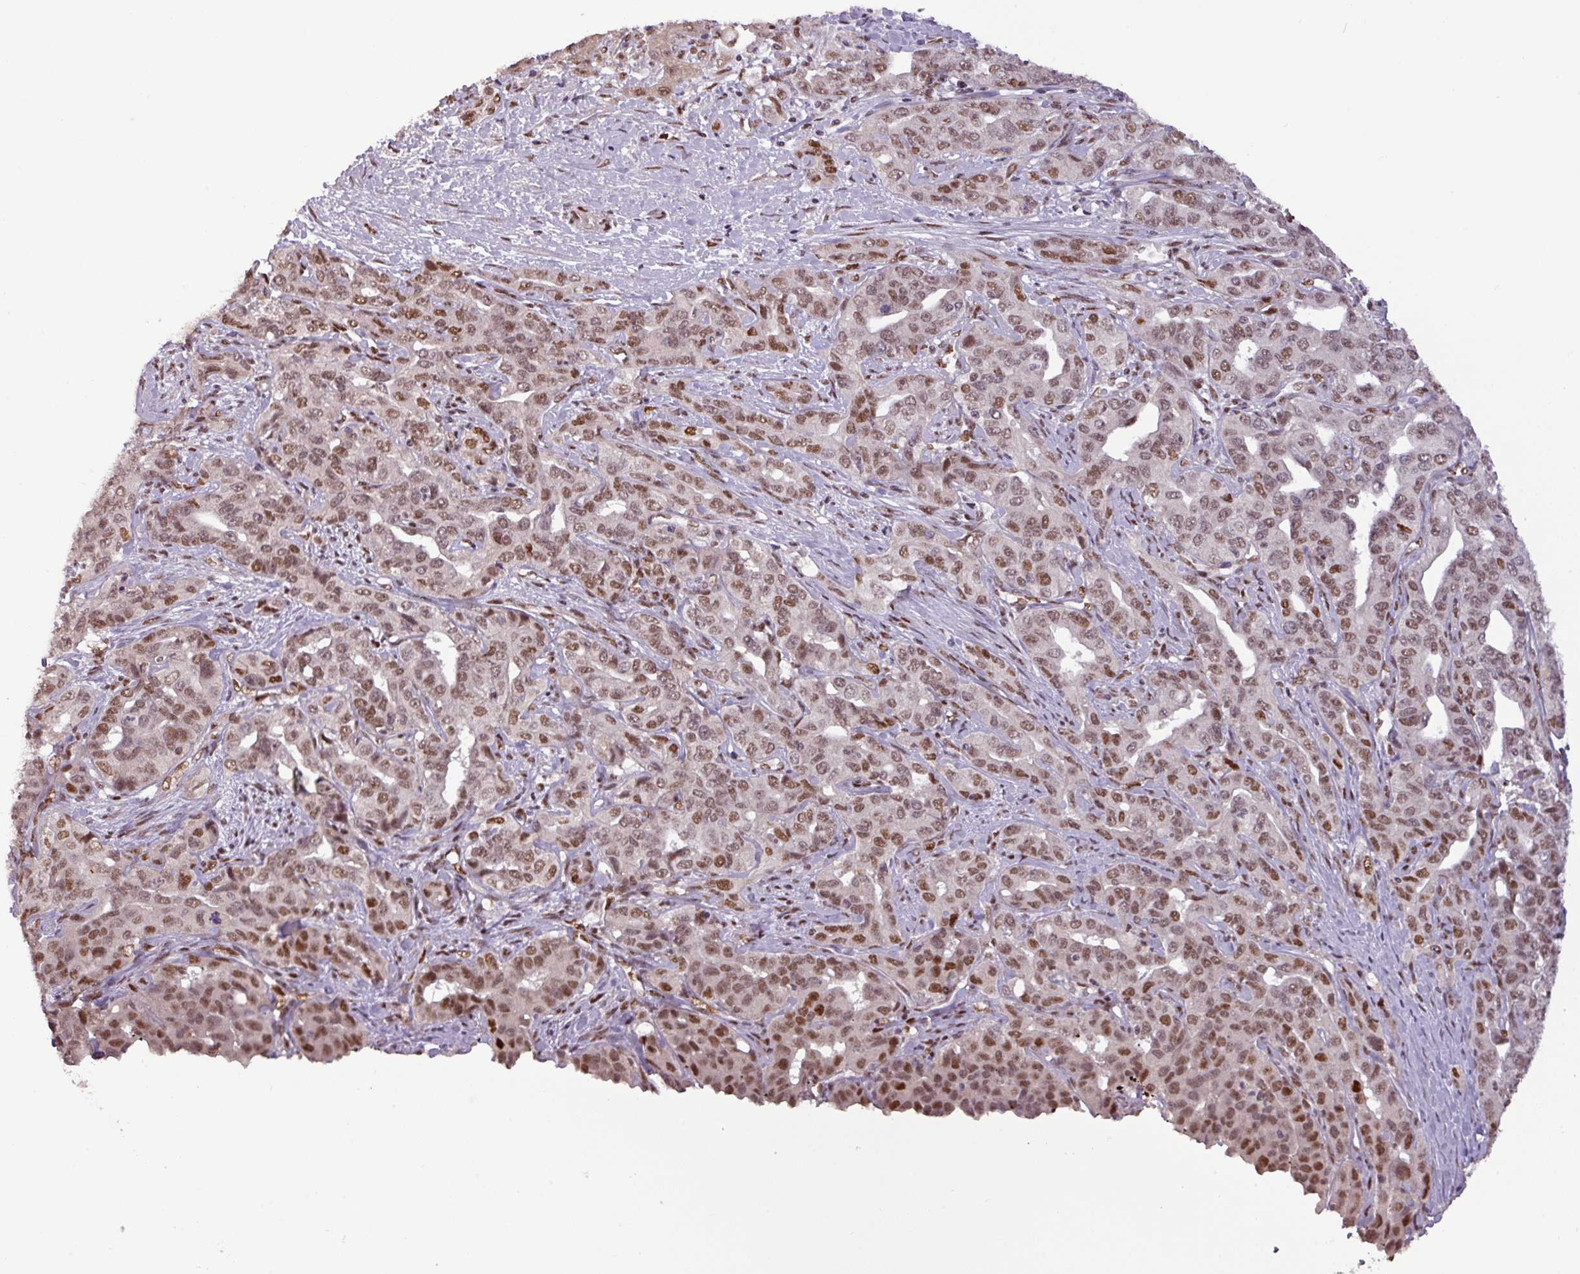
{"staining": {"intensity": "moderate", "quantity": ">75%", "location": "nuclear"}, "tissue": "liver cancer", "cell_type": "Tumor cells", "image_type": "cancer", "snomed": [{"axis": "morphology", "description": "Cholangiocarcinoma"}, {"axis": "topography", "description": "Liver"}], "caption": "Liver cancer (cholangiocarcinoma) tissue exhibits moderate nuclear expression in approximately >75% of tumor cells", "gene": "IRF2BPL", "patient": {"sex": "male", "age": 59}}